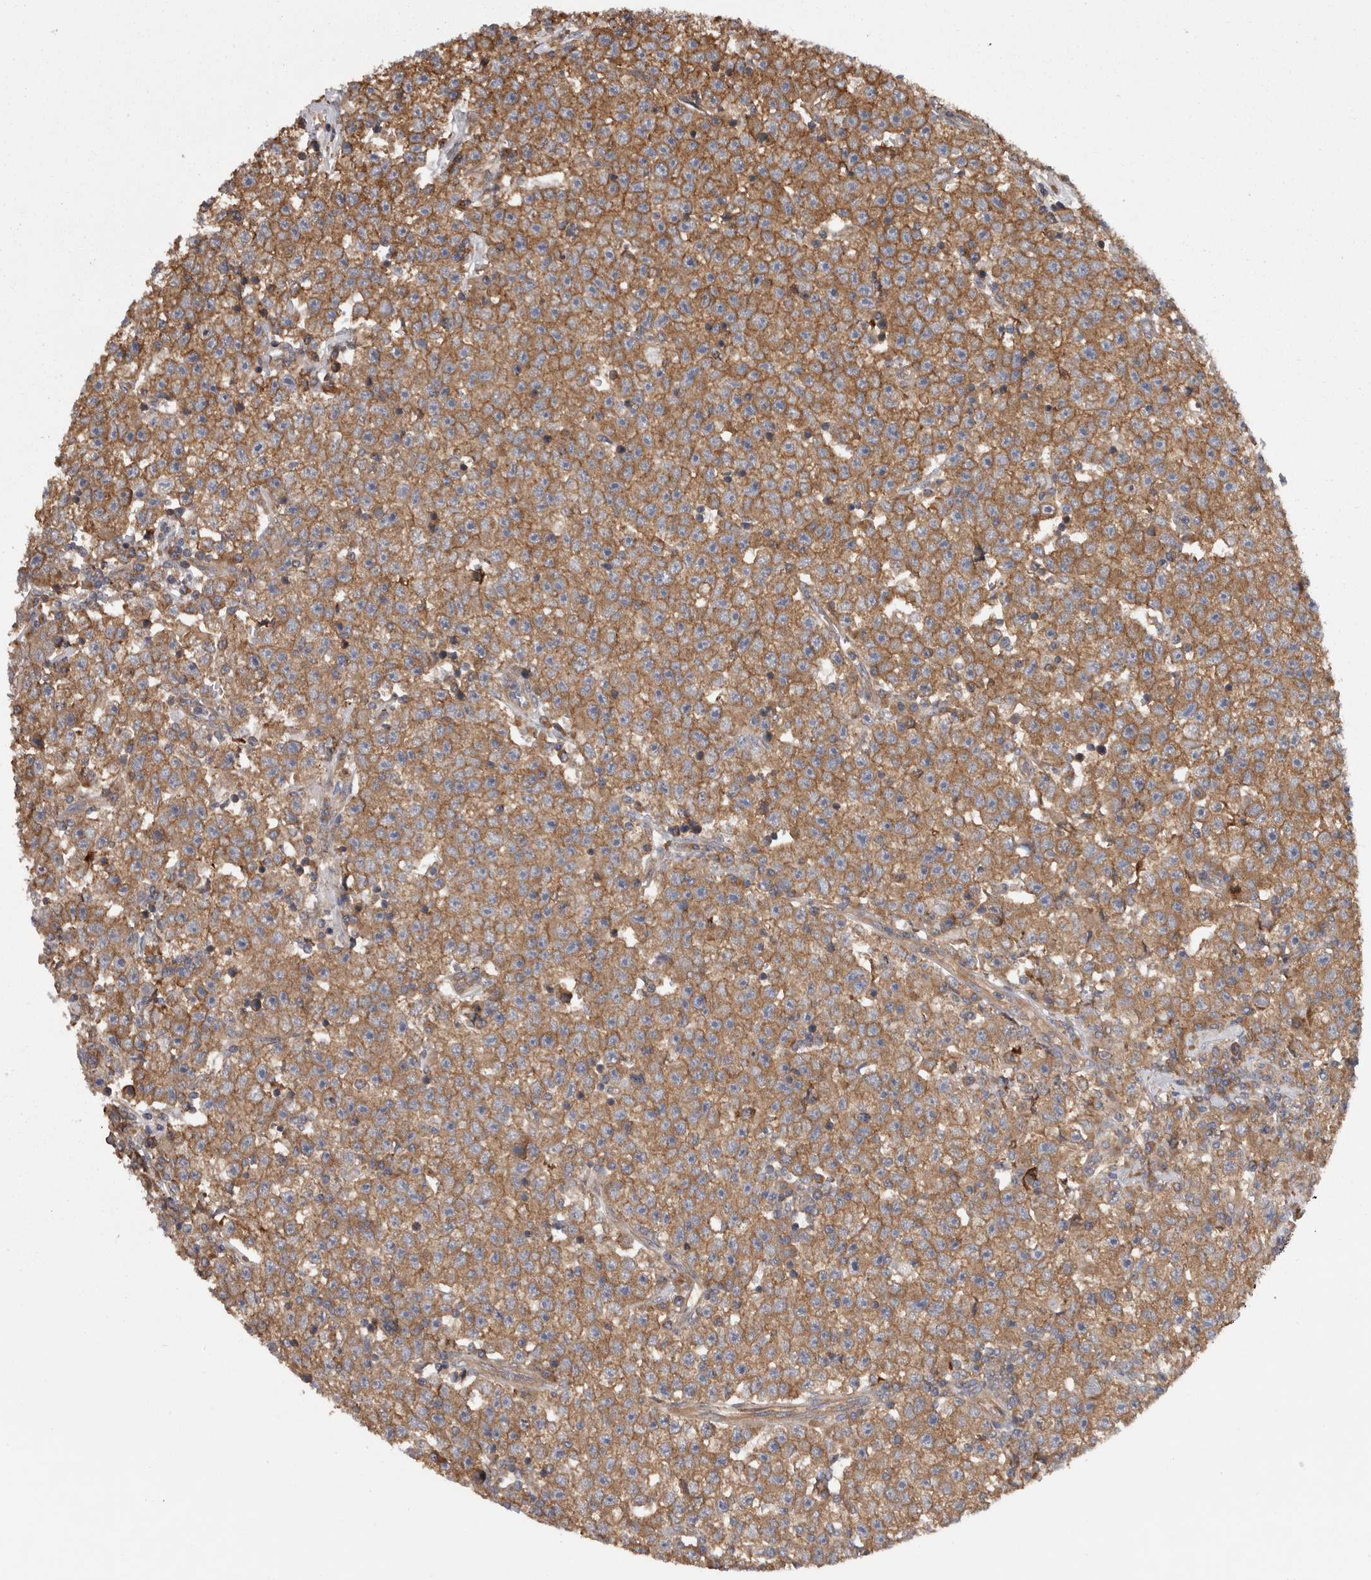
{"staining": {"intensity": "moderate", "quantity": ">75%", "location": "cytoplasmic/membranous"}, "tissue": "testis cancer", "cell_type": "Tumor cells", "image_type": "cancer", "snomed": [{"axis": "morphology", "description": "Seminoma, NOS"}, {"axis": "topography", "description": "Testis"}], "caption": "This image exhibits IHC staining of human seminoma (testis), with medium moderate cytoplasmic/membranous expression in about >75% of tumor cells.", "gene": "SMCR8", "patient": {"sex": "male", "age": 22}}